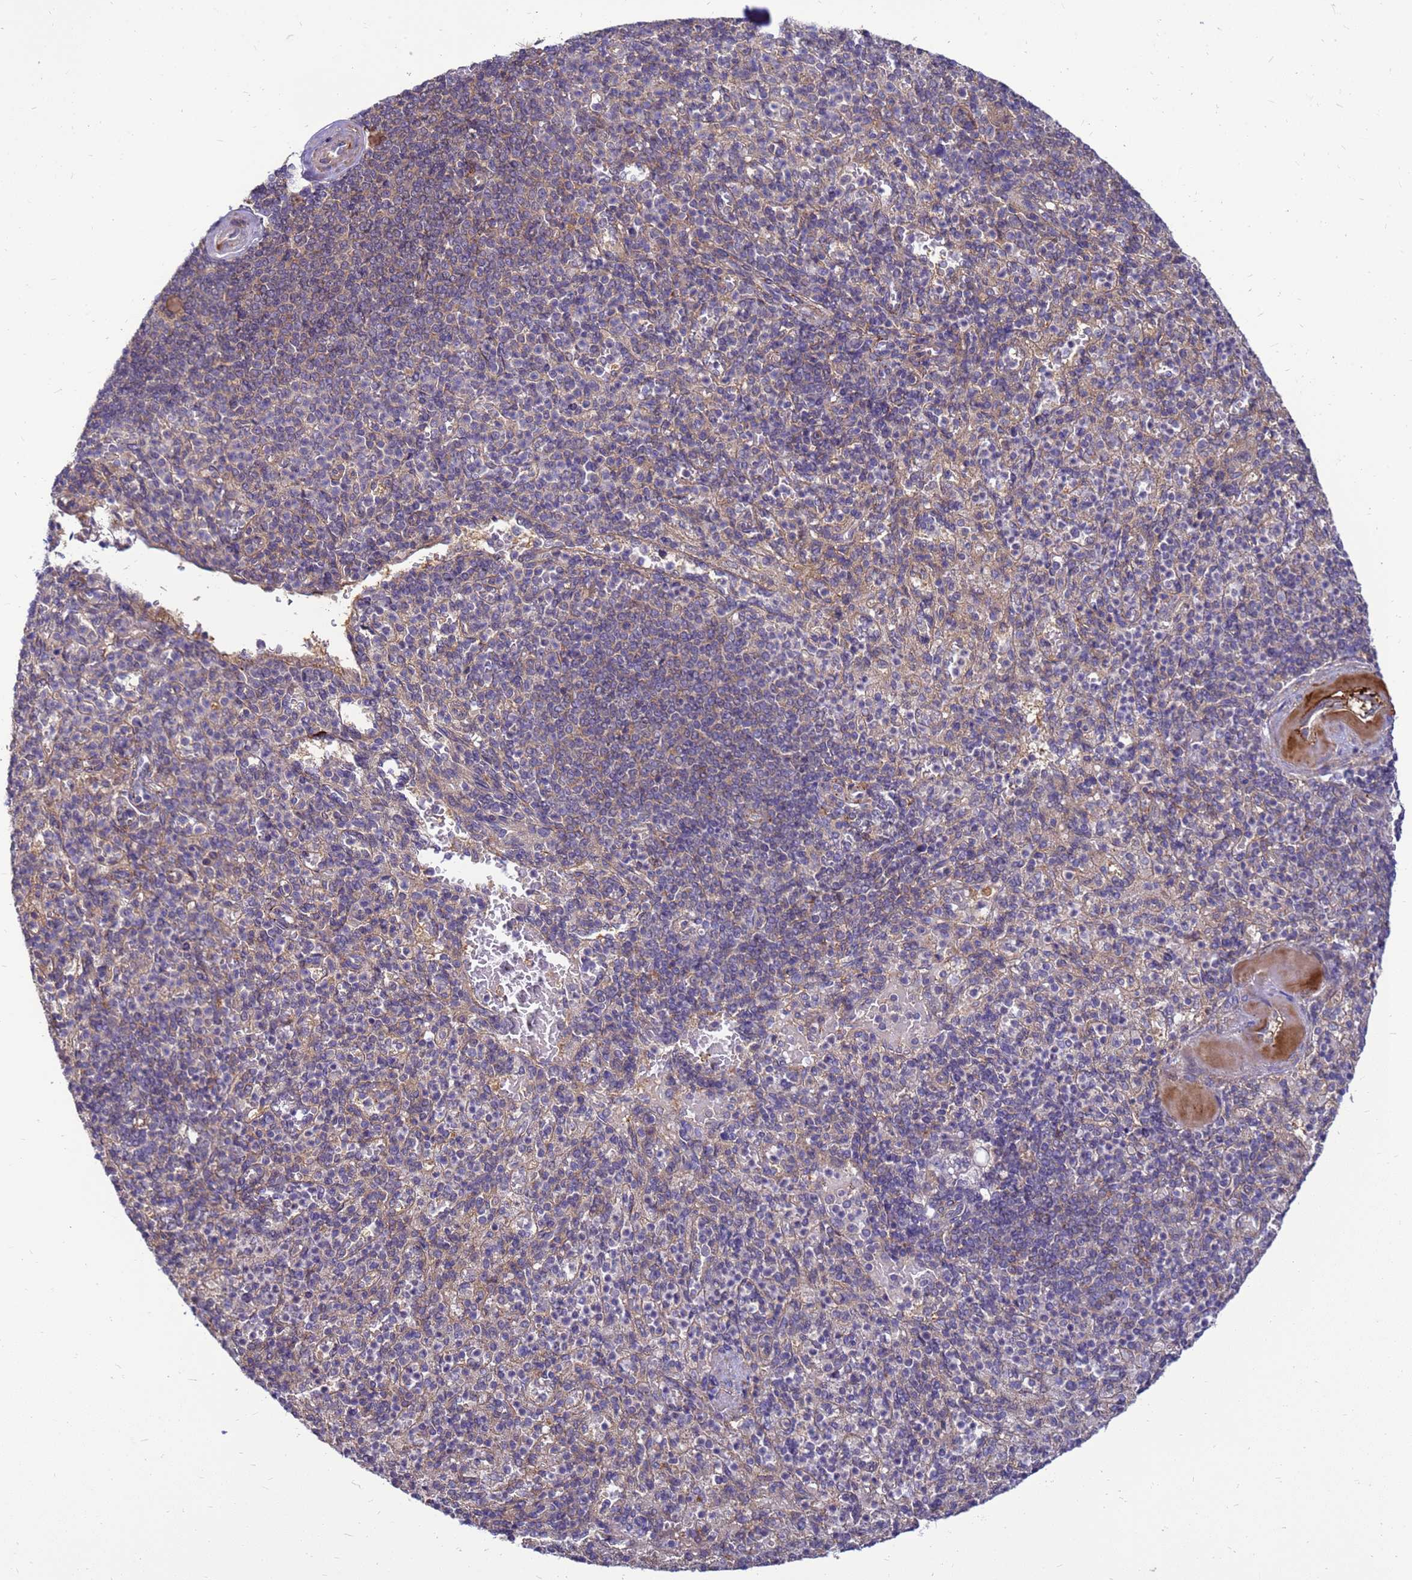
{"staining": {"intensity": "negative", "quantity": "none", "location": "none"}, "tissue": "spleen", "cell_type": "Cells in red pulp", "image_type": "normal", "snomed": [{"axis": "morphology", "description": "Normal tissue, NOS"}, {"axis": "topography", "description": "Spleen"}], "caption": "A histopathology image of human spleen is negative for staining in cells in red pulp. The staining is performed using DAB (3,3'-diaminobenzidine) brown chromogen with nuclei counter-stained in using hematoxylin.", "gene": "ENOPH1", "patient": {"sex": "female", "age": 74}}